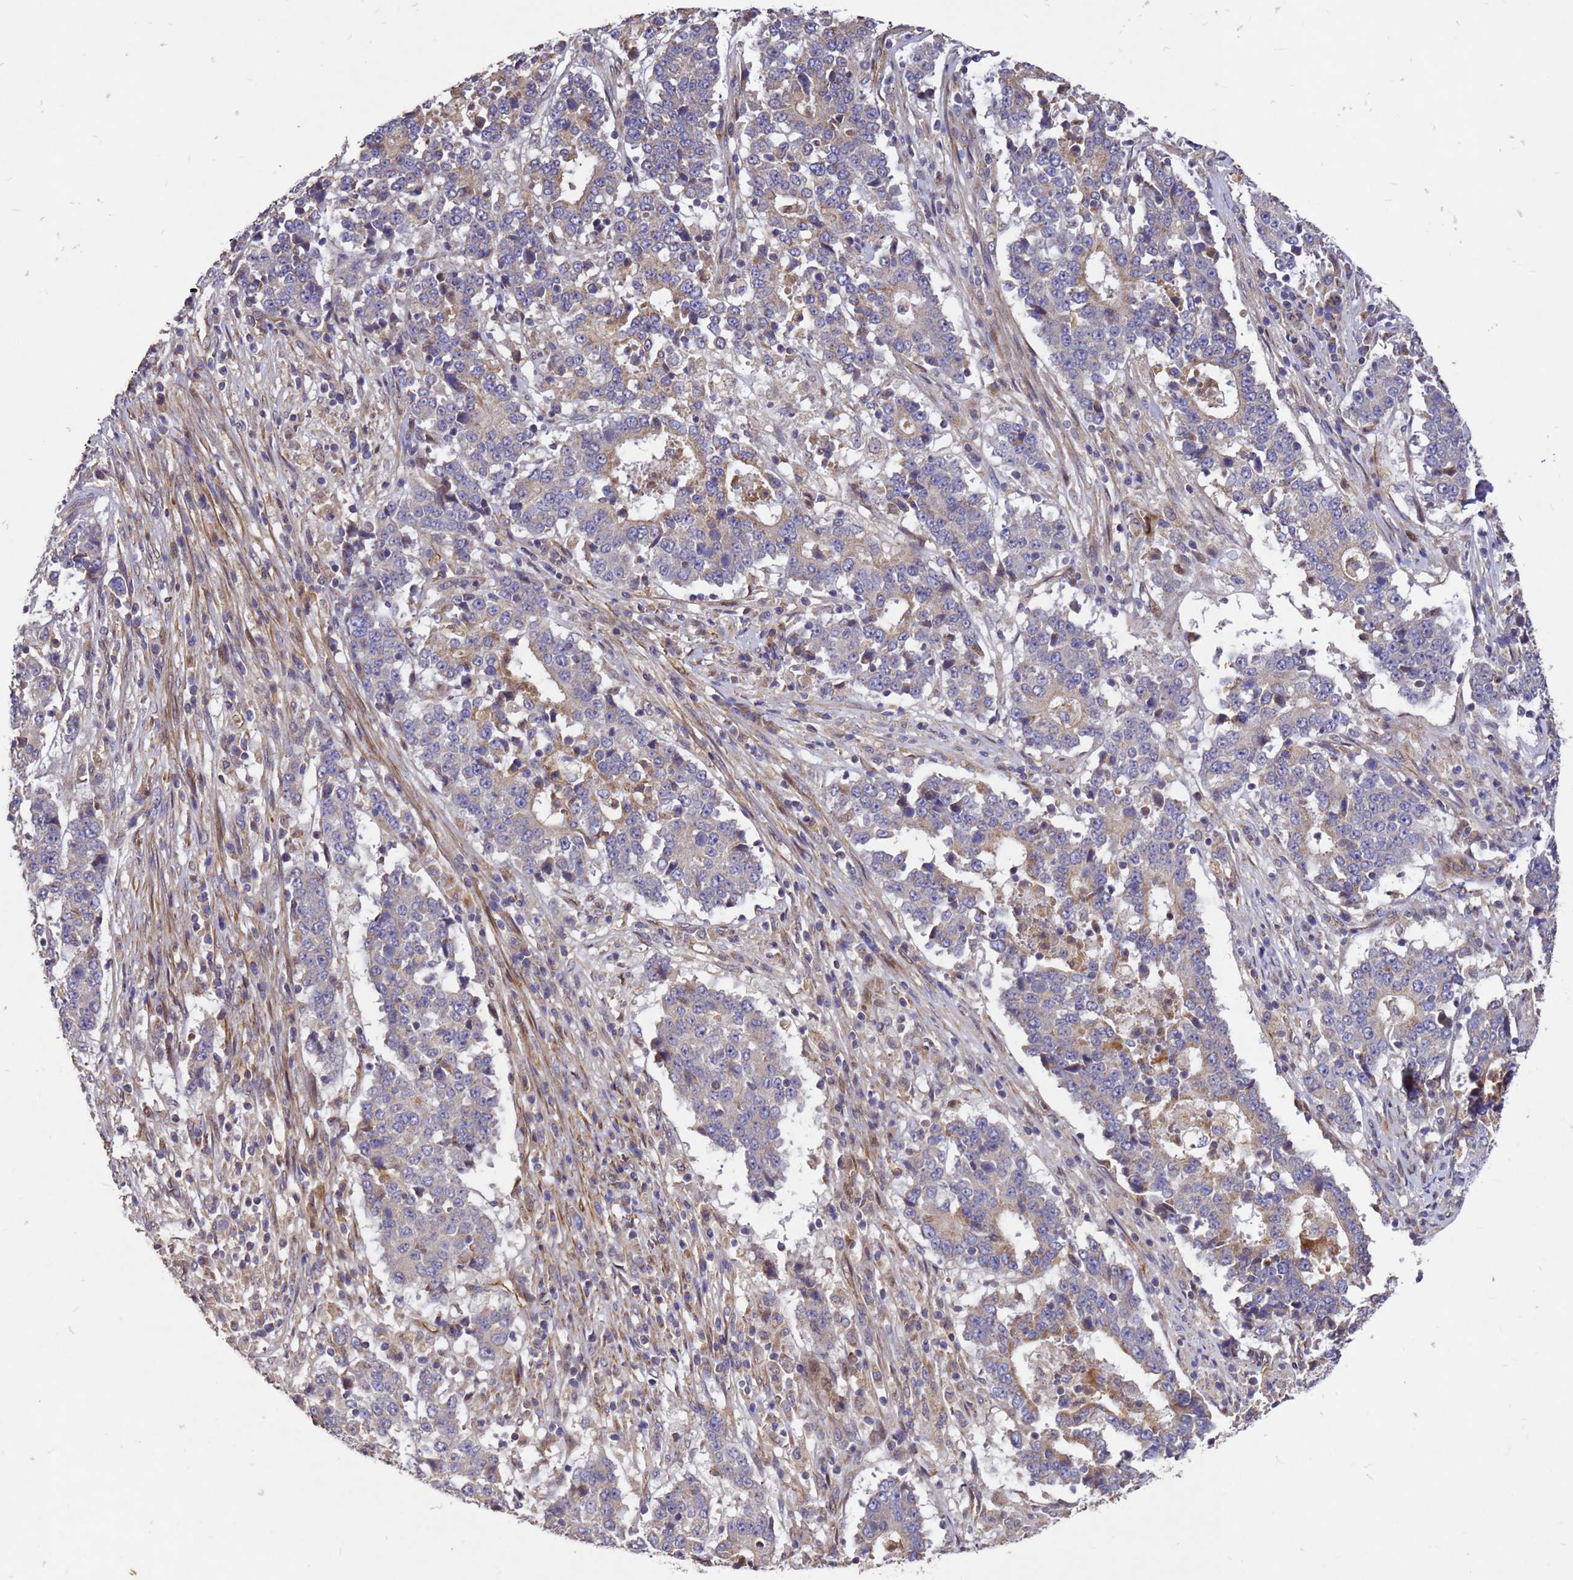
{"staining": {"intensity": "weak", "quantity": ">75%", "location": "cytoplasmic/membranous"}, "tissue": "stomach cancer", "cell_type": "Tumor cells", "image_type": "cancer", "snomed": [{"axis": "morphology", "description": "Adenocarcinoma, NOS"}, {"axis": "topography", "description": "Stomach"}], "caption": "Stomach cancer stained for a protein (brown) shows weak cytoplasmic/membranous positive expression in approximately >75% of tumor cells.", "gene": "RSPRY1", "patient": {"sex": "male", "age": 59}}